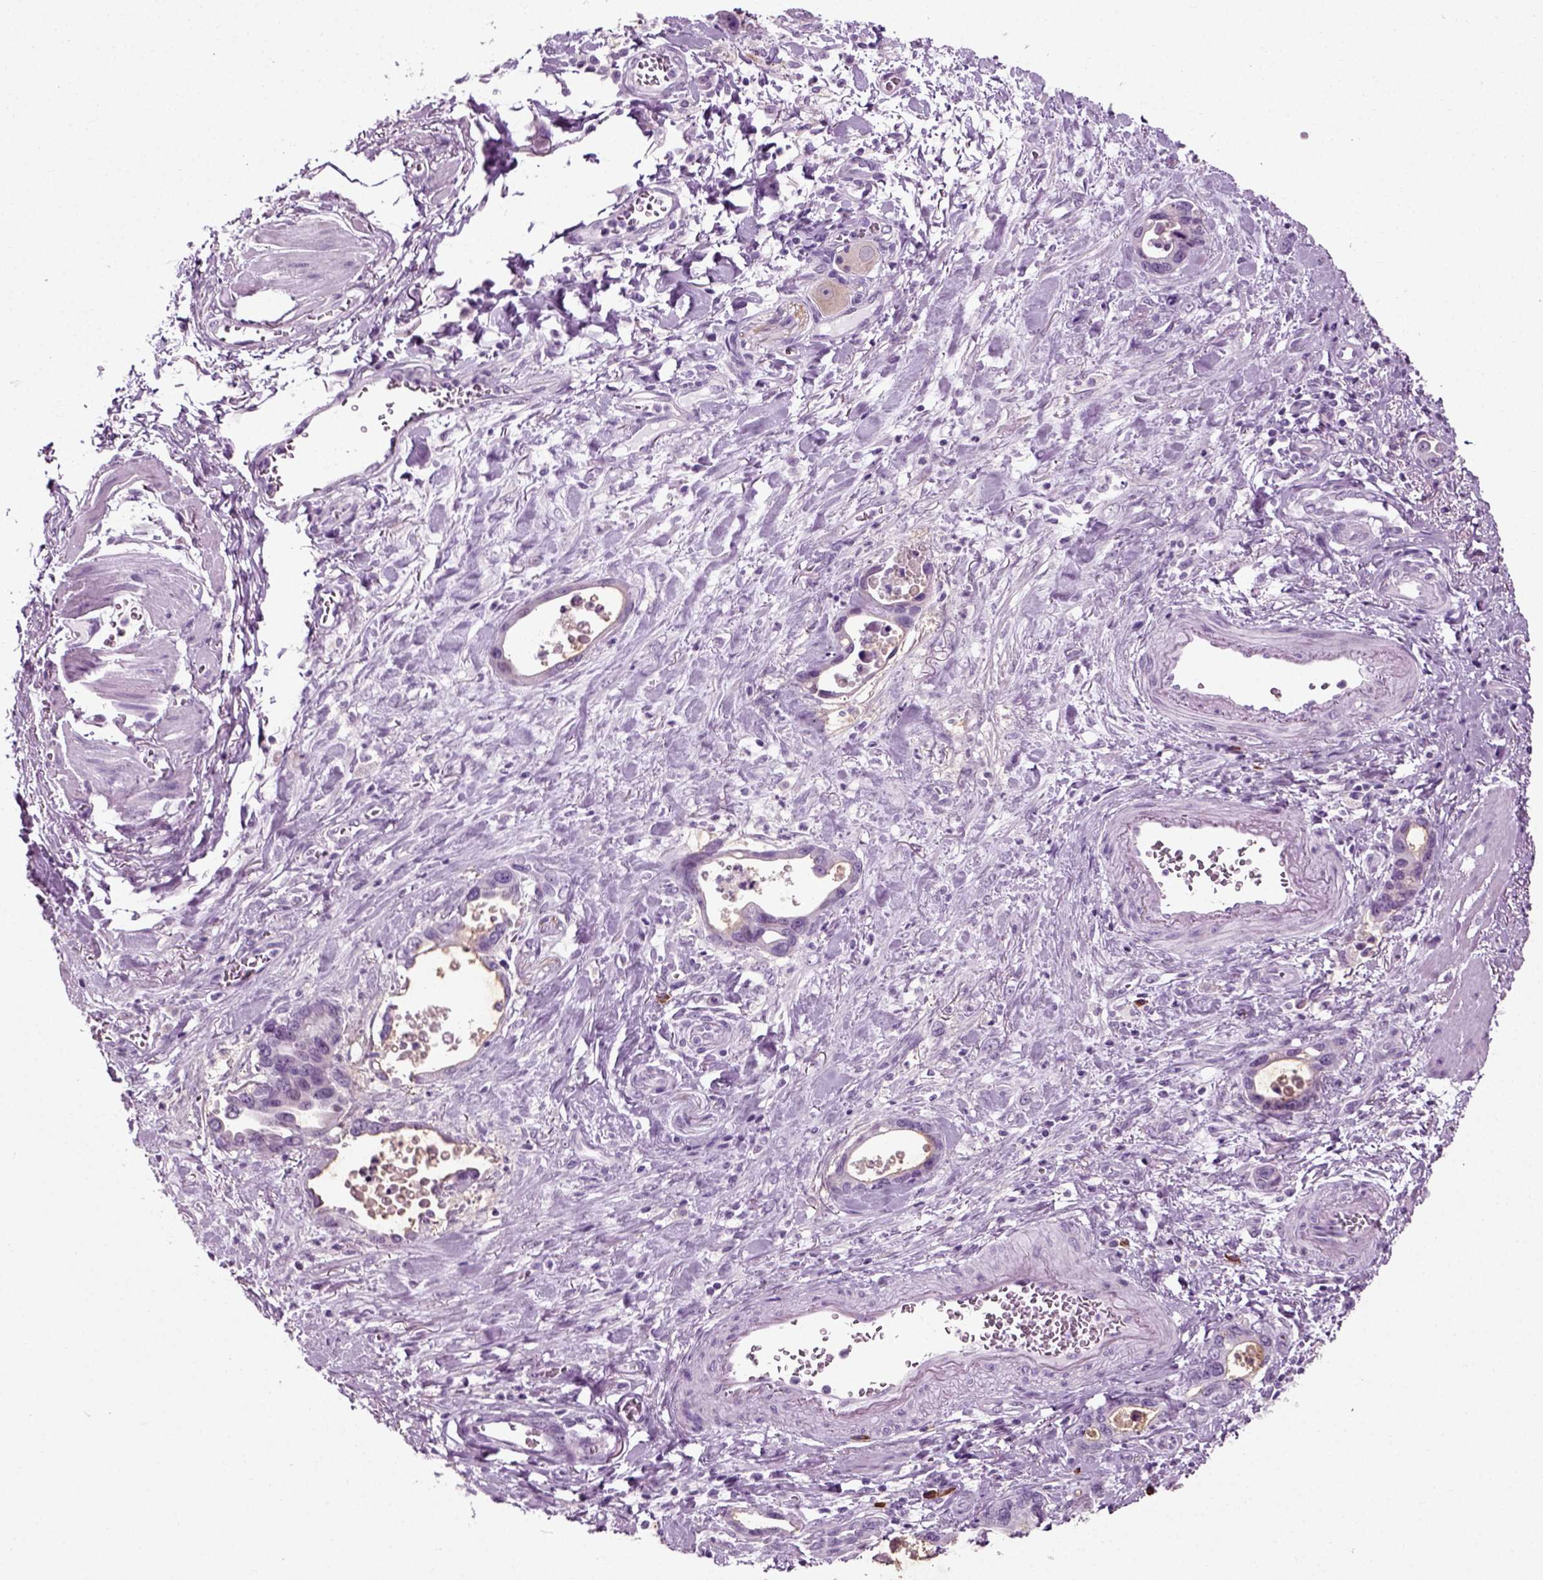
{"staining": {"intensity": "negative", "quantity": "none", "location": "none"}, "tissue": "stomach cancer", "cell_type": "Tumor cells", "image_type": "cancer", "snomed": [{"axis": "morphology", "description": "Normal tissue, NOS"}, {"axis": "morphology", "description": "Adenocarcinoma, NOS"}, {"axis": "topography", "description": "Esophagus"}, {"axis": "topography", "description": "Stomach, upper"}], "caption": "Immunohistochemistry (IHC) histopathology image of neoplastic tissue: human stomach adenocarcinoma stained with DAB reveals no significant protein expression in tumor cells.", "gene": "SLC26A8", "patient": {"sex": "male", "age": 74}}